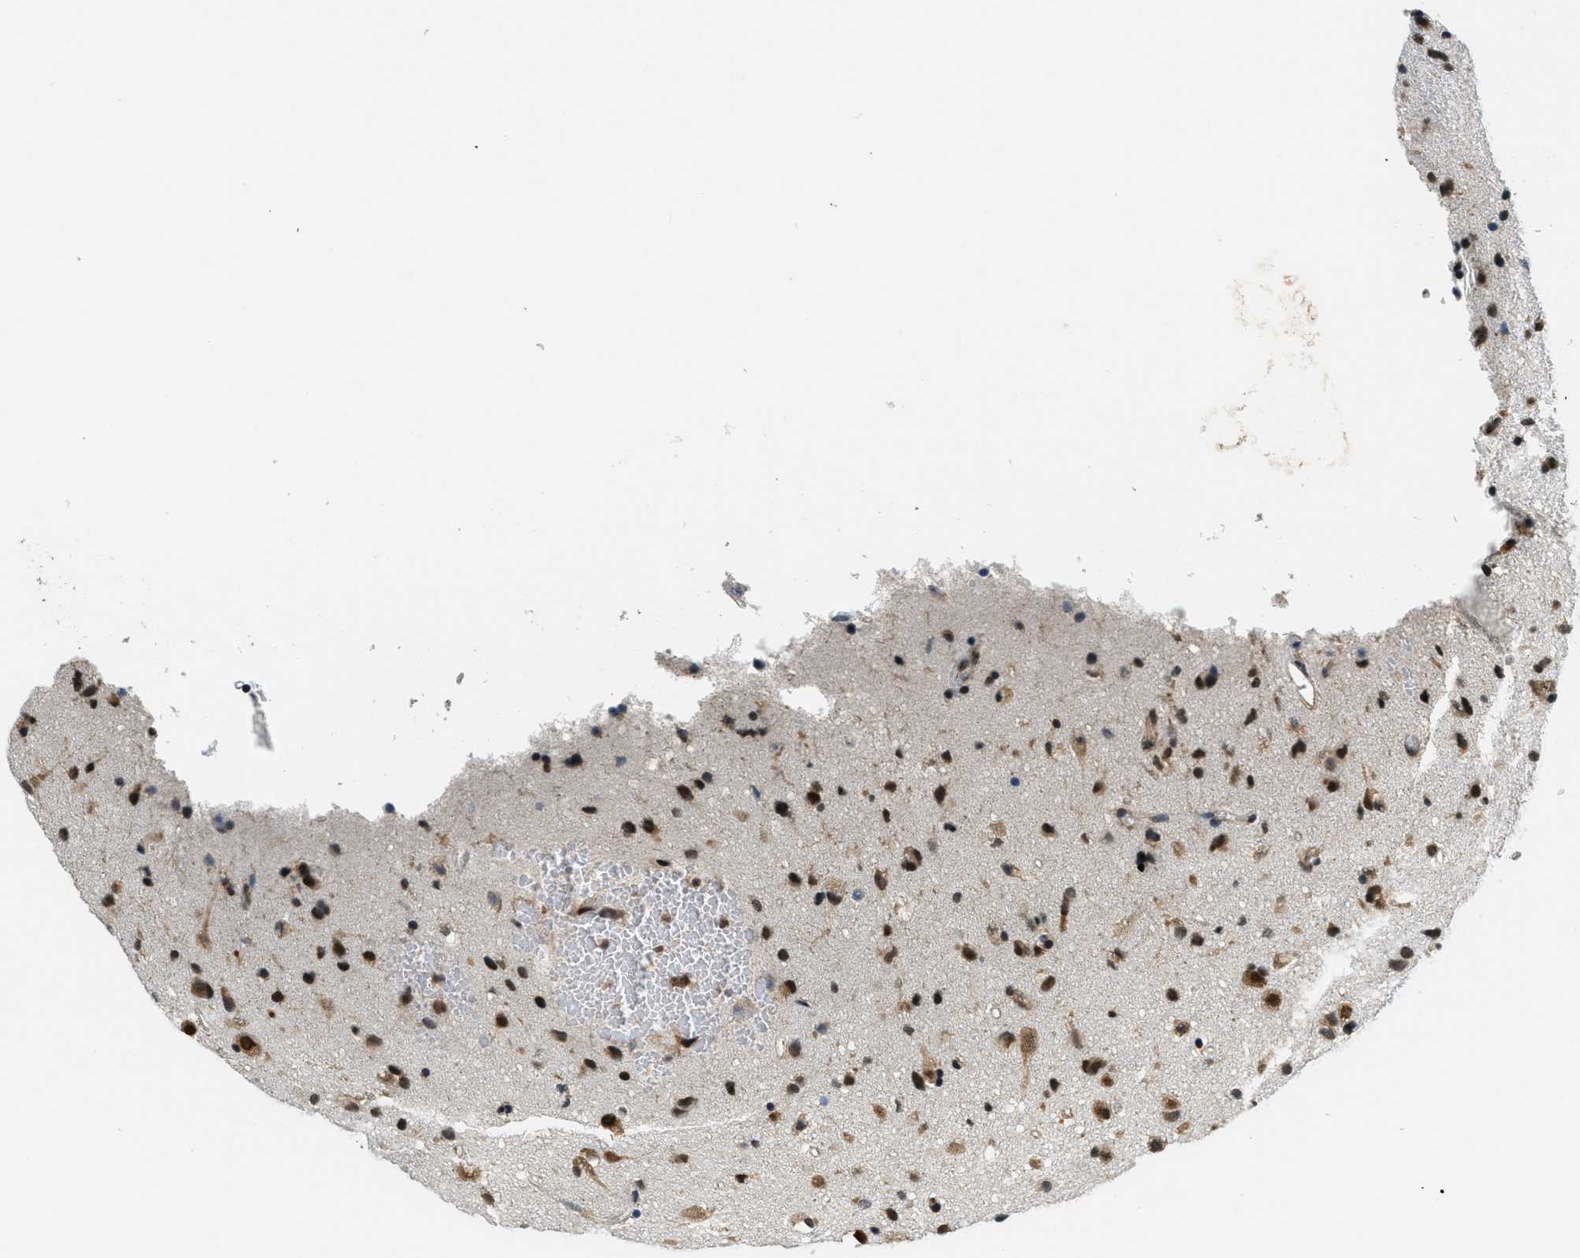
{"staining": {"intensity": "strong", "quantity": "25%-75%", "location": "cytoplasmic/membranous,nuclear"}, "tissue": "glioma", "cell_type": "Tumor cells", "image_type": "cancer", "snomed": [{"axis": "morphology", "description": "Glioma, malignant, Low grade"}, {"axis": "topography", "description": "Brain"}], "caption": "Human glioma stained for a protein (brown) shows strong cytoplasmic/membranous and nuclear positive expression in approximately 25%-75% of tumor cells.", "gene": "RAB11FIP1", "patient": {"sex": "male", "age": 77}}